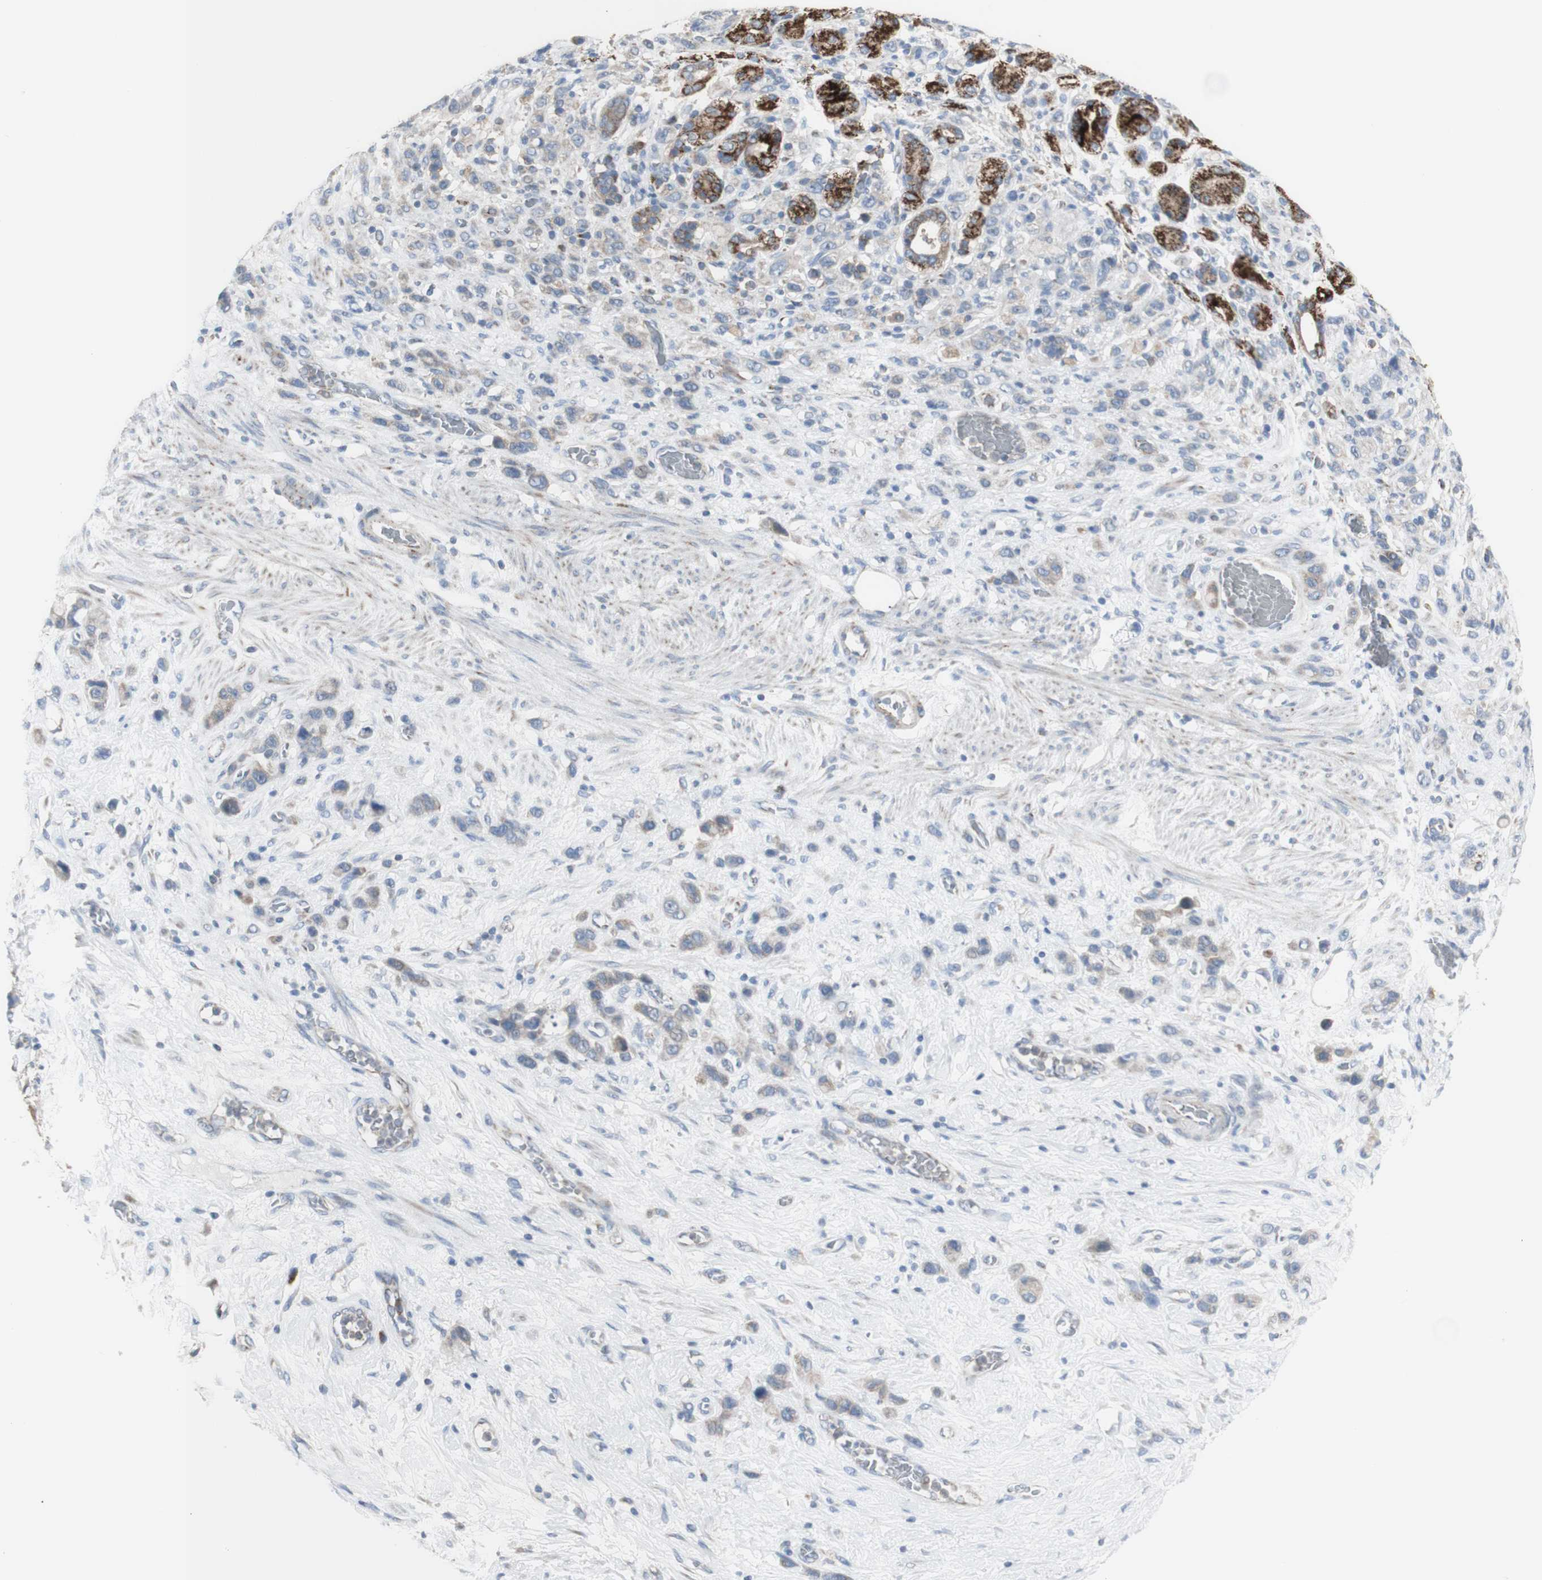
{"staining": {"intensity": "weak", "quantity": "<25%", "location": "cytoplasmic/membranous"}, "tissue": "stomach cancer", "cell_type": "Tumor cells", "image_type": "cancer", "snomed": [{"axis": "morphology", "description": "Adenocarcinoma, NOS"}, {"axis": "morphology", "description": "Adenocarcinoma, High grade"}, {"axis": "topography", "description": "Stomach, upper"}, {"axis": "topography", "description": "Stomach, lower"}], "caption": "Tumor cells show no significant positivity in stomach cancer. (Stains: DAB (3,3'-diaminobenzidine) IHC with hematoxylin counter stain, Microscopy: brightfield microscopy at high magnification).", "gene": "C3orf52", "patient": {"sex": "female", "age": 65}}